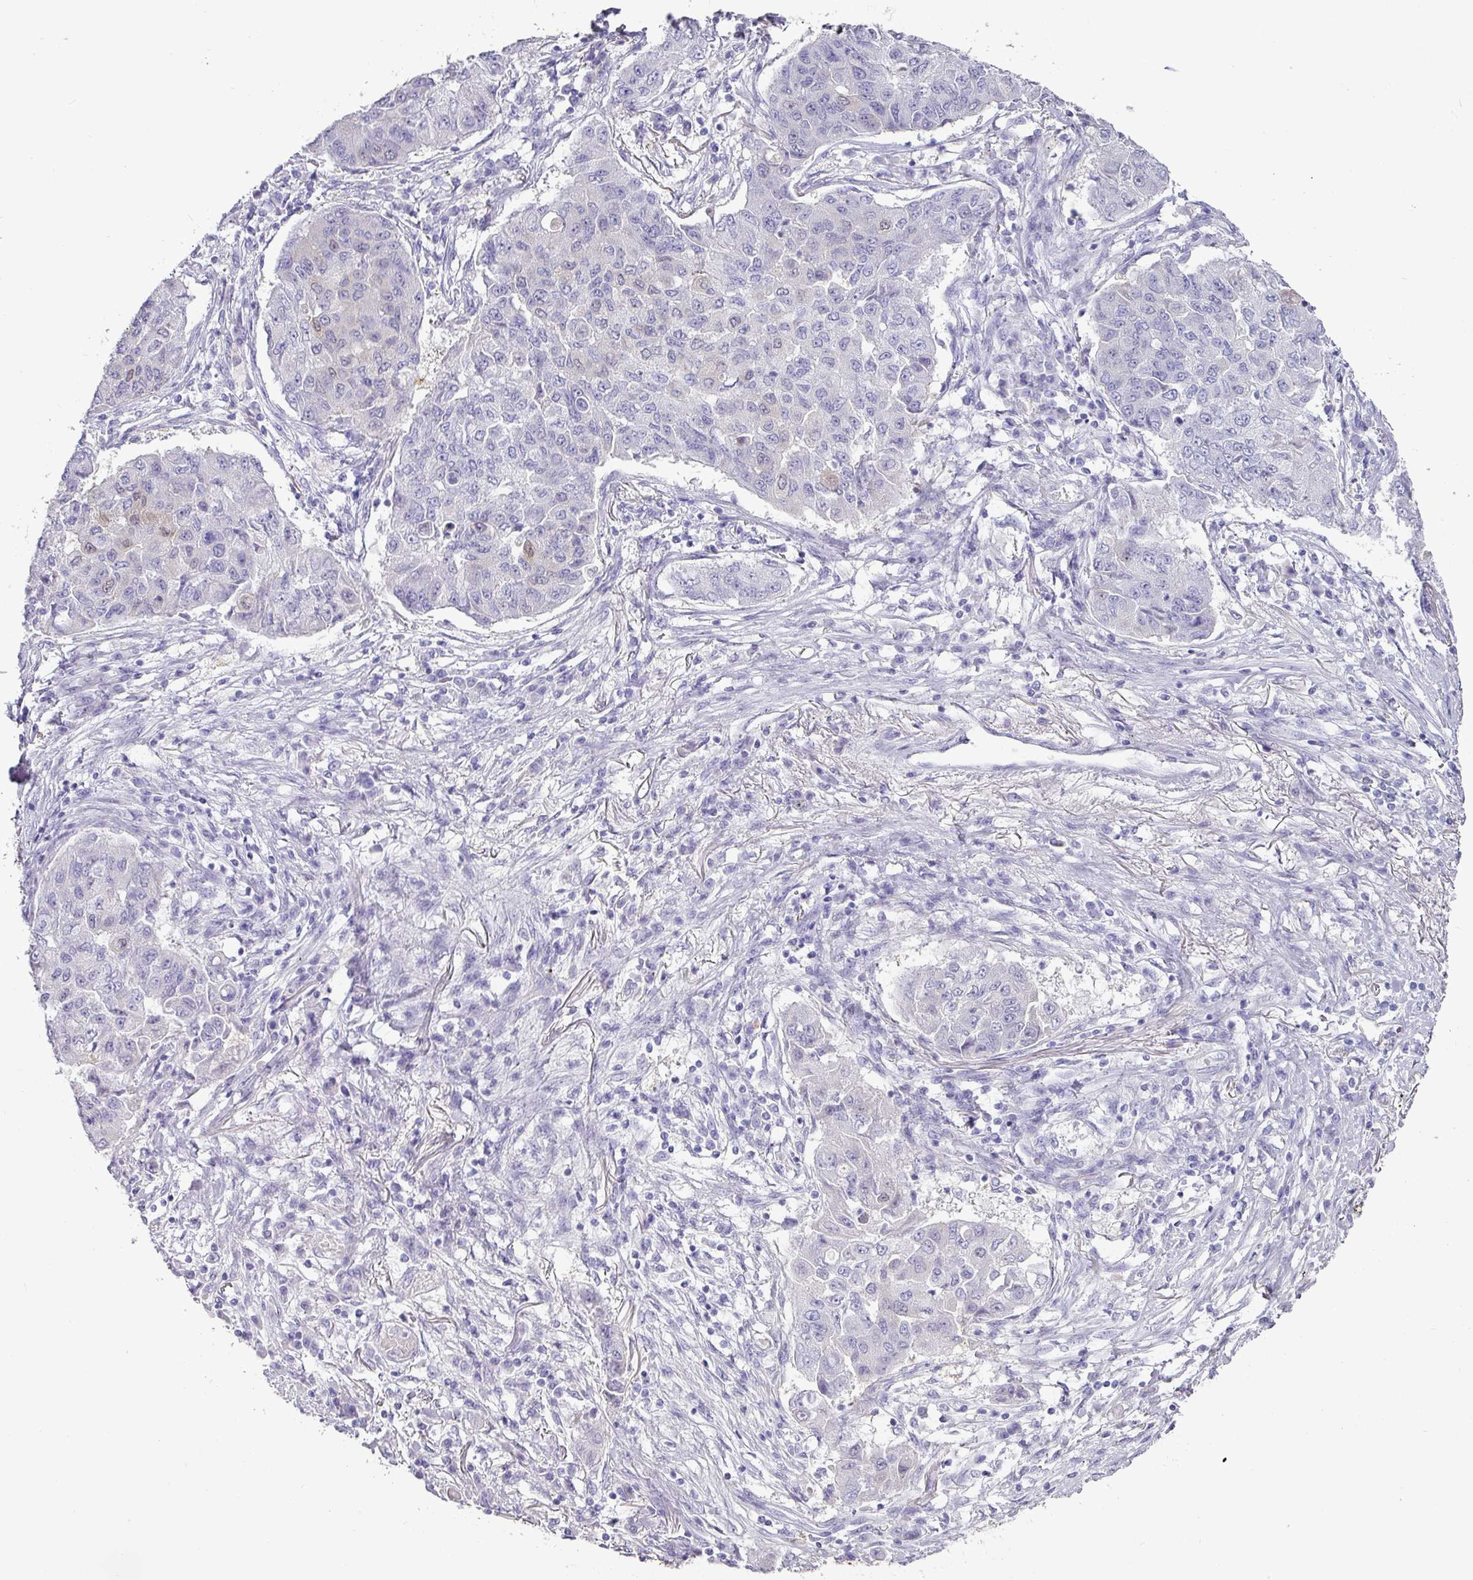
{"staining": {"intensity": "negative", "quantity": "none", "location": "none"}, "tissue": "lung cancer", "cell_type": "Tumor cells", "image_type": "cancer", "snomed": [{"axis": "morphology", "description": "Squamous cell carcinoma, NOS"}, {"axis": "topography", "description": "Lung"}], "caption": "Tumor cells show no significant protein positivity in lung cancer (squamous cell carcinoma). (Brightfield microscopy of DAB (3,3'-diaminobenzidine) immunohistochemistry (IHC) at high magnification).", "gene": "GSTA3", "patient": {"sex": "male", "age": 74}}